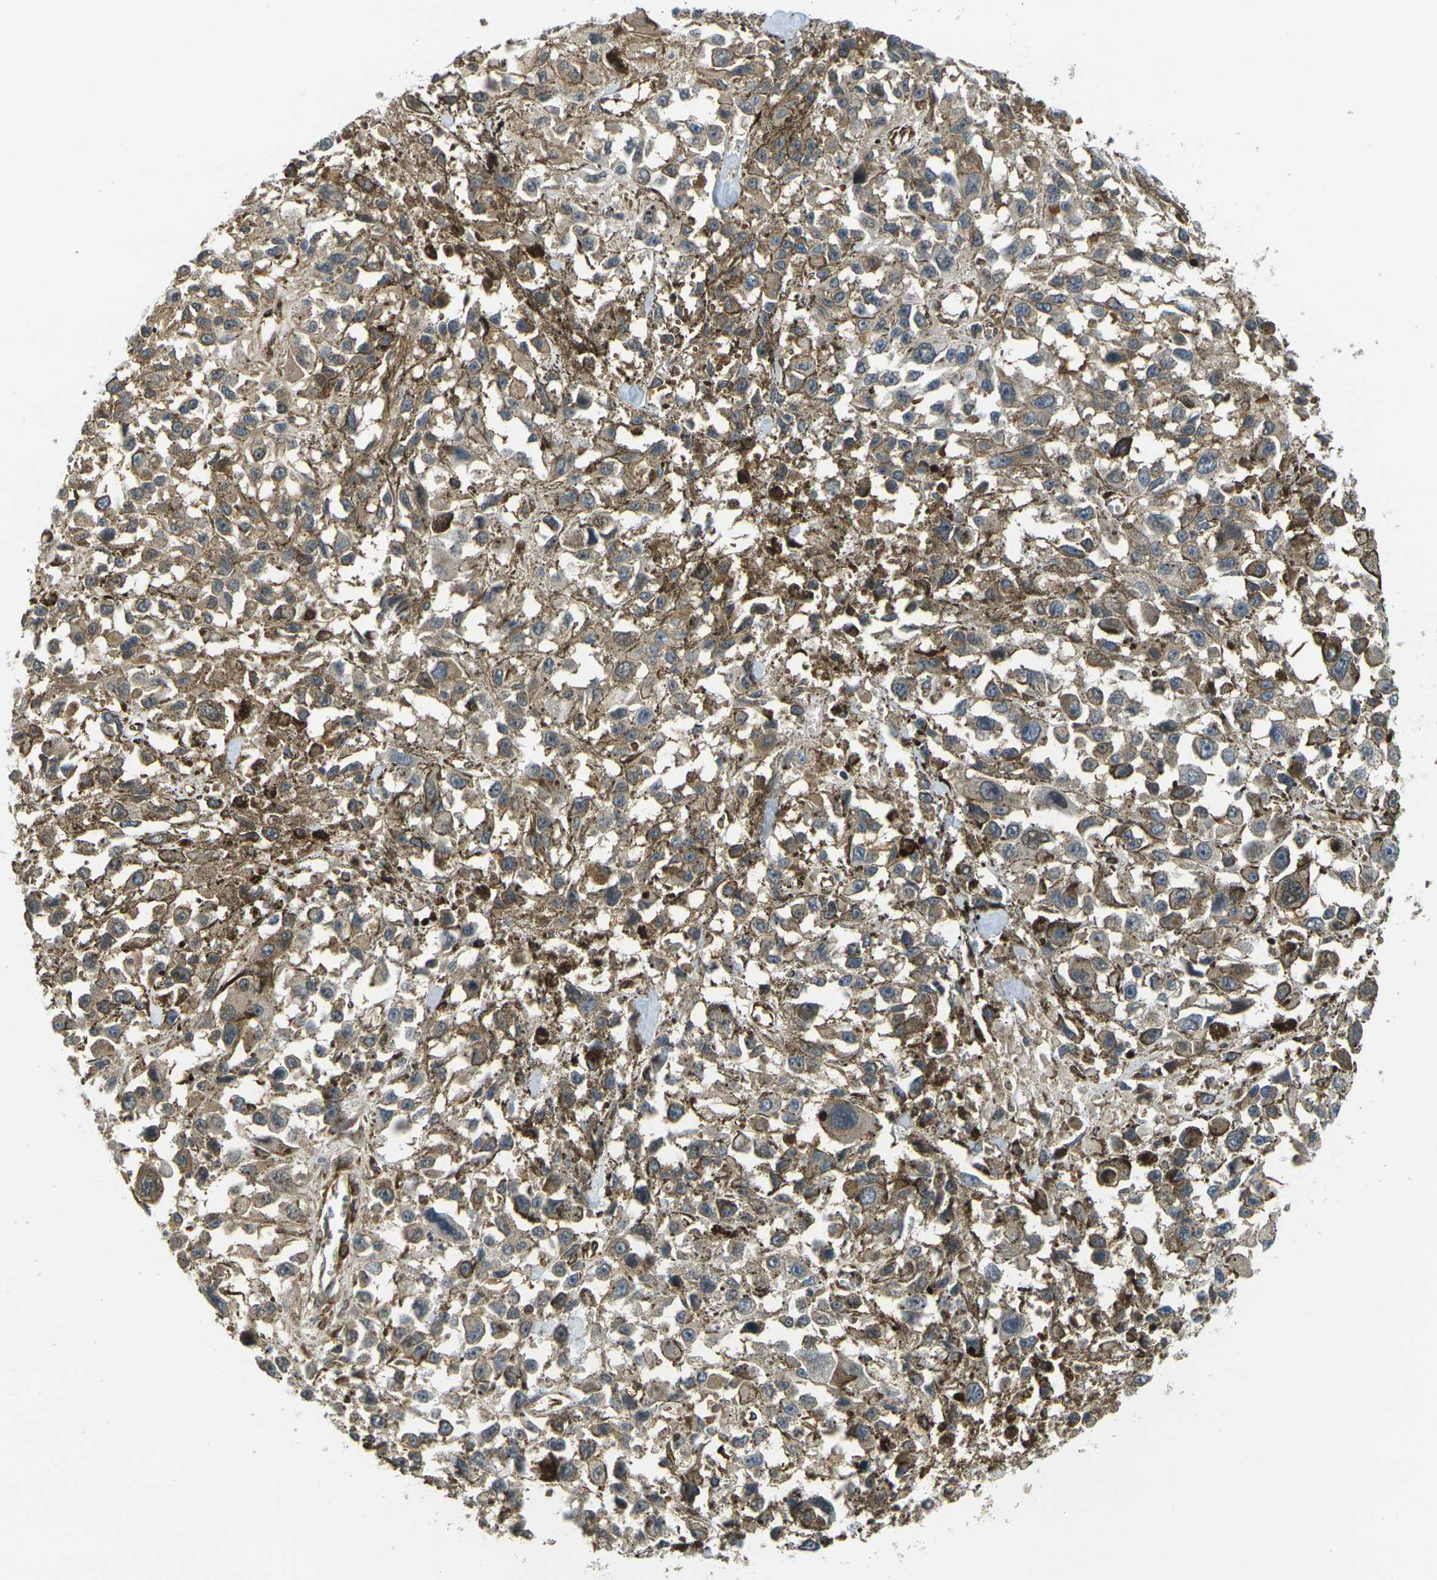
{"staining": {"intensity": "moderate", "quantity": ">75%", "location": "cytoplasmic/membranous"}, "tissue": "melanoma", "cell_type": "Tumor cells", "image_type": "cancer", "snomed": [{"axis": "morphology", "description": "Malignant melanoma, Metastatic site"}, {"axis": "topography", "description": "Lymph node"}], "caption": "A micrograph of human malignant melanoma (metastatic site) stained for a protein demonstrates moderate cytoplasmic/membranous brown staining in tumor cells.", "gene": "CAST", "patient": {"sex": "male", "age": 59}}